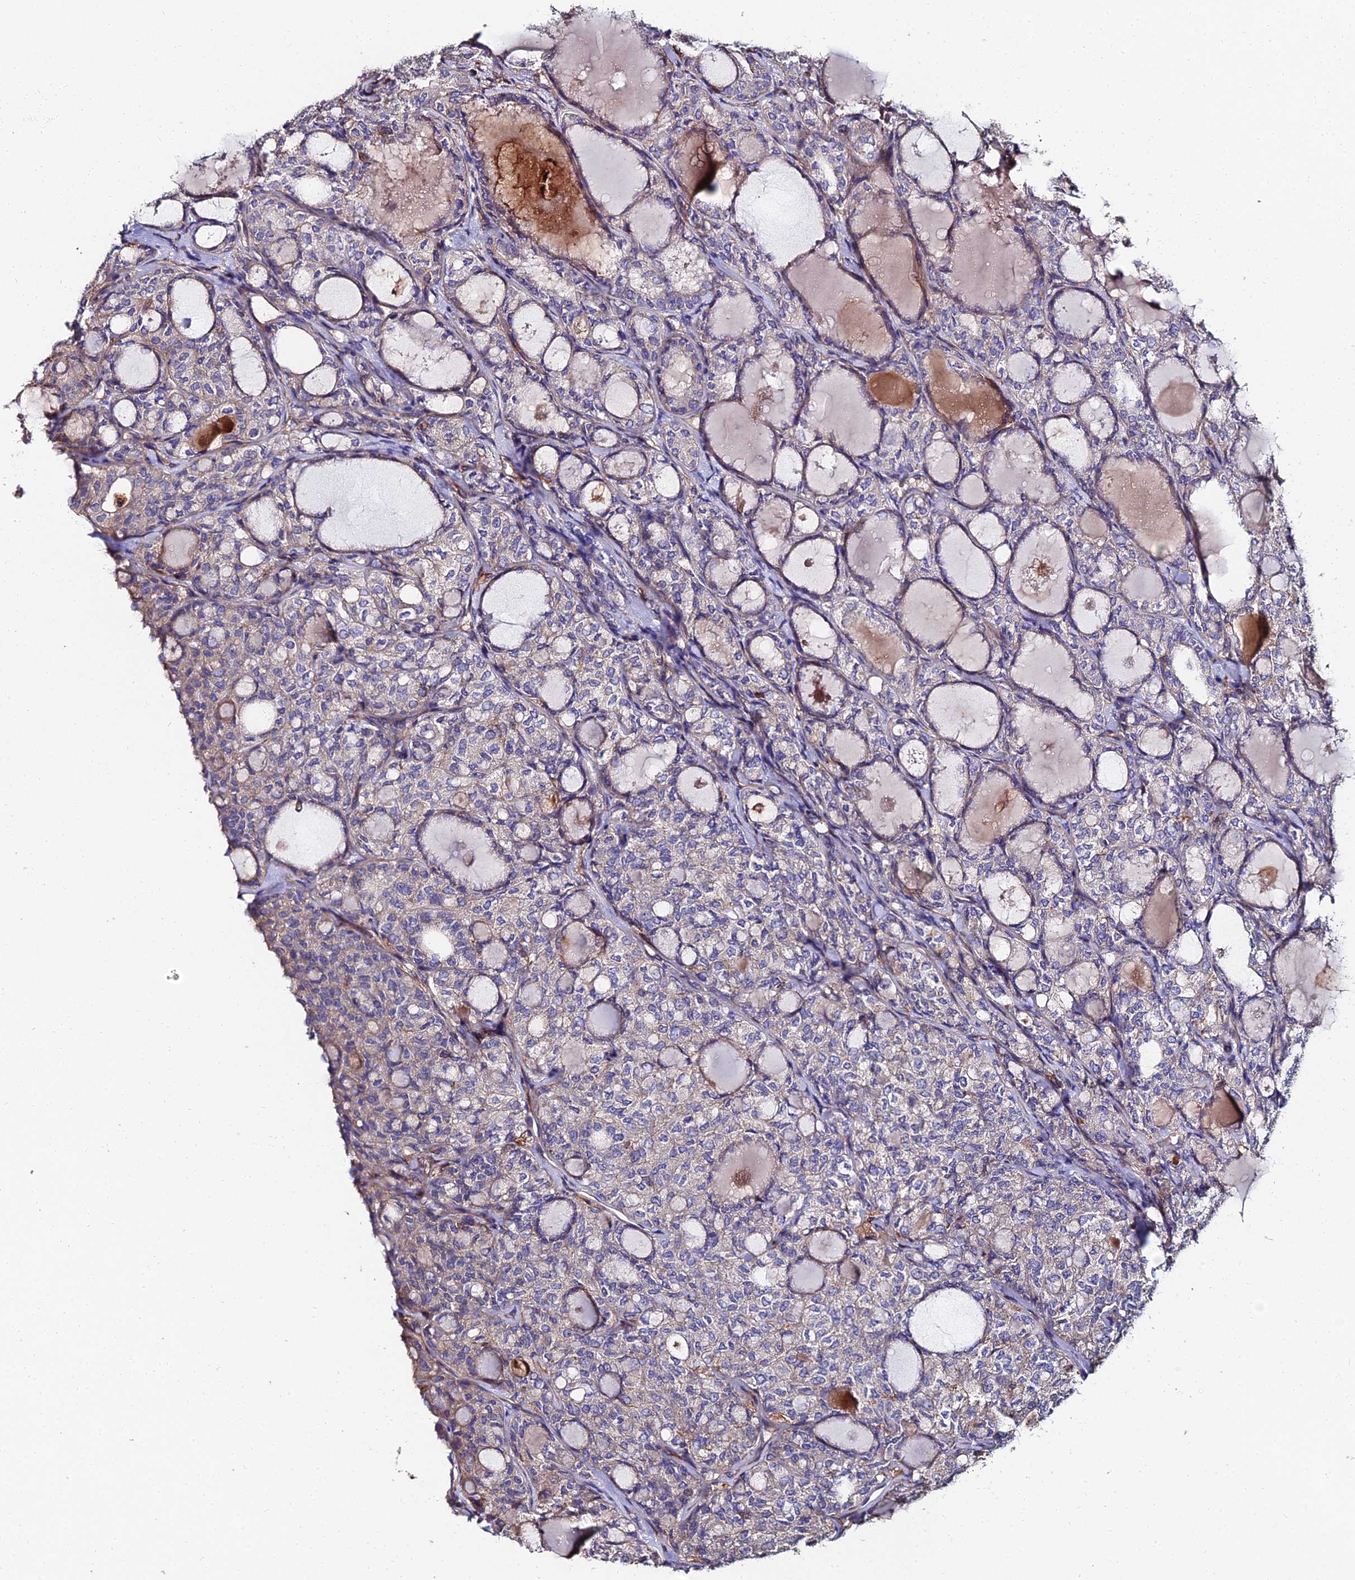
{"staining": {"intensity": "weak", "quantity": "<25%", "location": "cytoplasmic/membranous"}, "tissue": "thyroid cancer", "cell_type": "Tumor cells", "image_type": "cancer", "snomed": [{"axis": "morphology", "description": "Follicular adenoma carcinoma, NOS"}, {"axis": "topography", "description": "Thyroid gland"}], "caption": "Follicular adenoma carcinoma (thyroid) was stained to show a protein in brown. There is no significant staining in tumor cells.", "gene": "EXT1", "patient": {"sex": "male", "age": 75}}